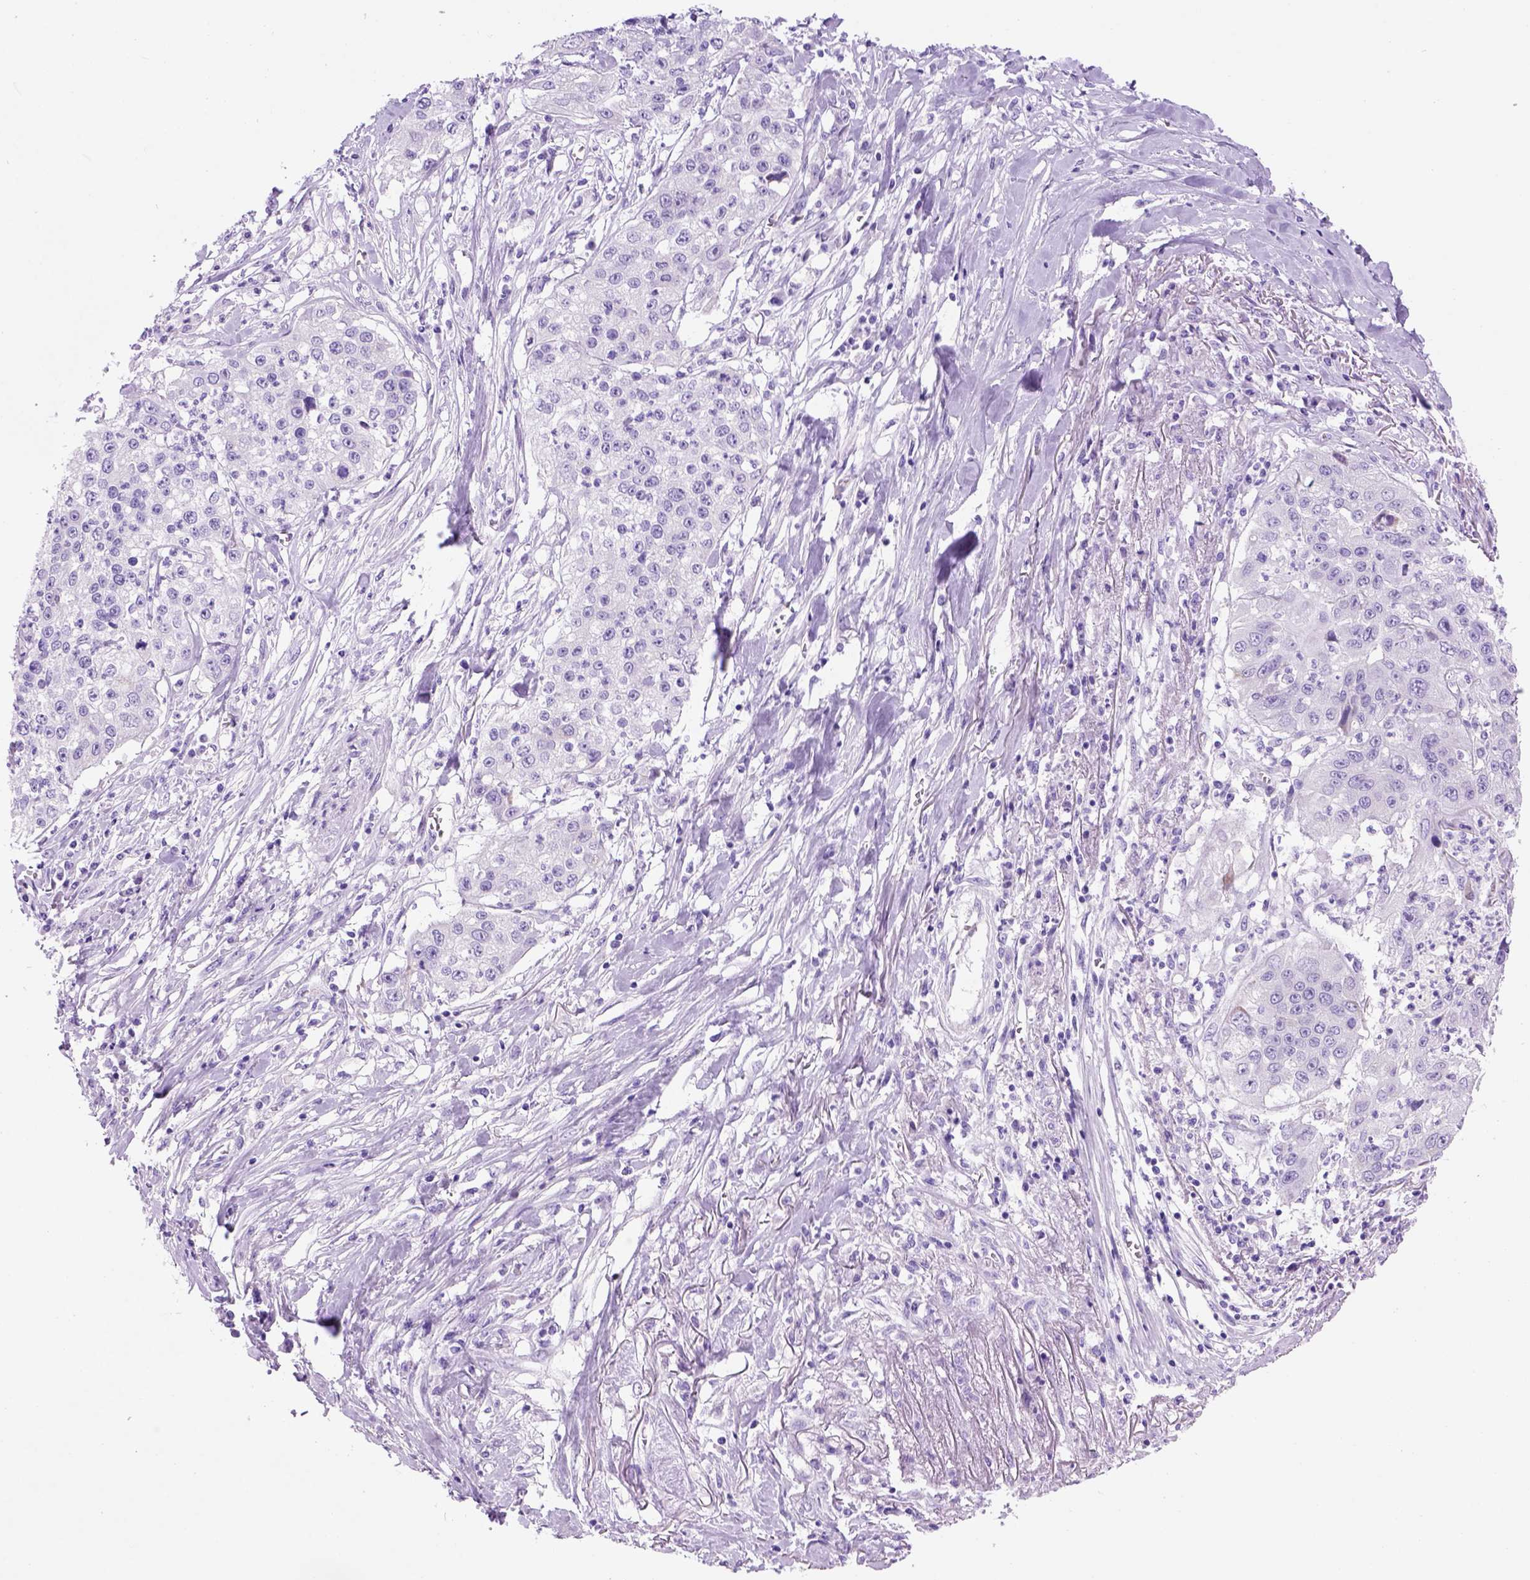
{"staining": {"intensity": "negative", "quantity": "none", "location": "none"}, "tissue": "lung cancer", "cell_type": "Tumor cells", "image_type": "cancer", "snomed": [{"axis": "morphology", "description": "Squamous cell carcinoma, NOS"}, {"axis": "morphology", "description": "Squamous cell carcinoma, metastatic, NOS"}, {"axis": "topography", "description": "Lung"}, {"axis": "topography", "description": "Pleura, NOS"}], "caption": "Metastatic squamous cell carcinoma (lung) was stained to show a protein in brown. There is no significant expression in tumor cells.", "gene": "HHIPL2", "patient": {"sex": "male", "age": 72}}